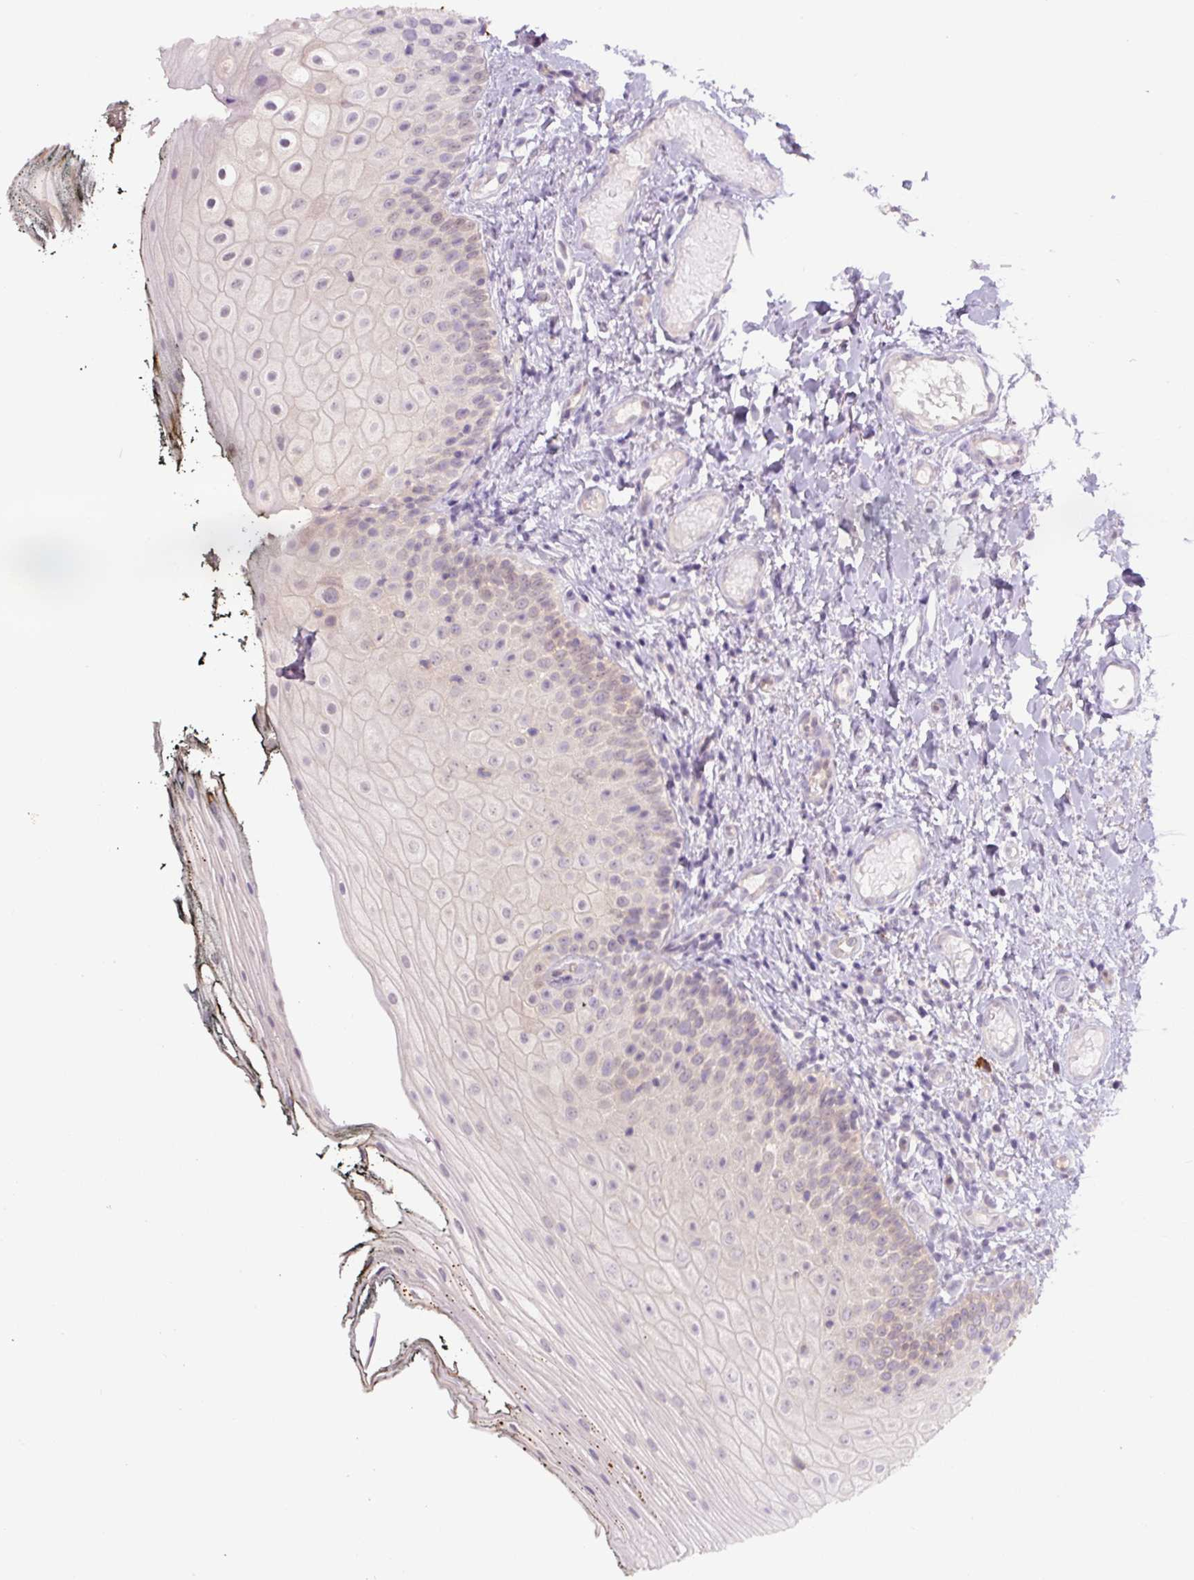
{"staining": {"intensity": "negative", "quantity": "none", "location": "none"}, "tissue": "oral mucosa", "cell_type": "Squamous epithelial cells", "image_type": "normal", "snomed": [{"axis": "morphology", "description": "Normal tissue, NOS"}, {"axis": "topography", "description": "Oral tissue"}], "caption": "This is a image of IHC staining of unremarkable oral mucosa, which shows no expression in squamous epithelial cells.", "gene": "SPSB2", "patient": {"sex": "male", "age": 75}}